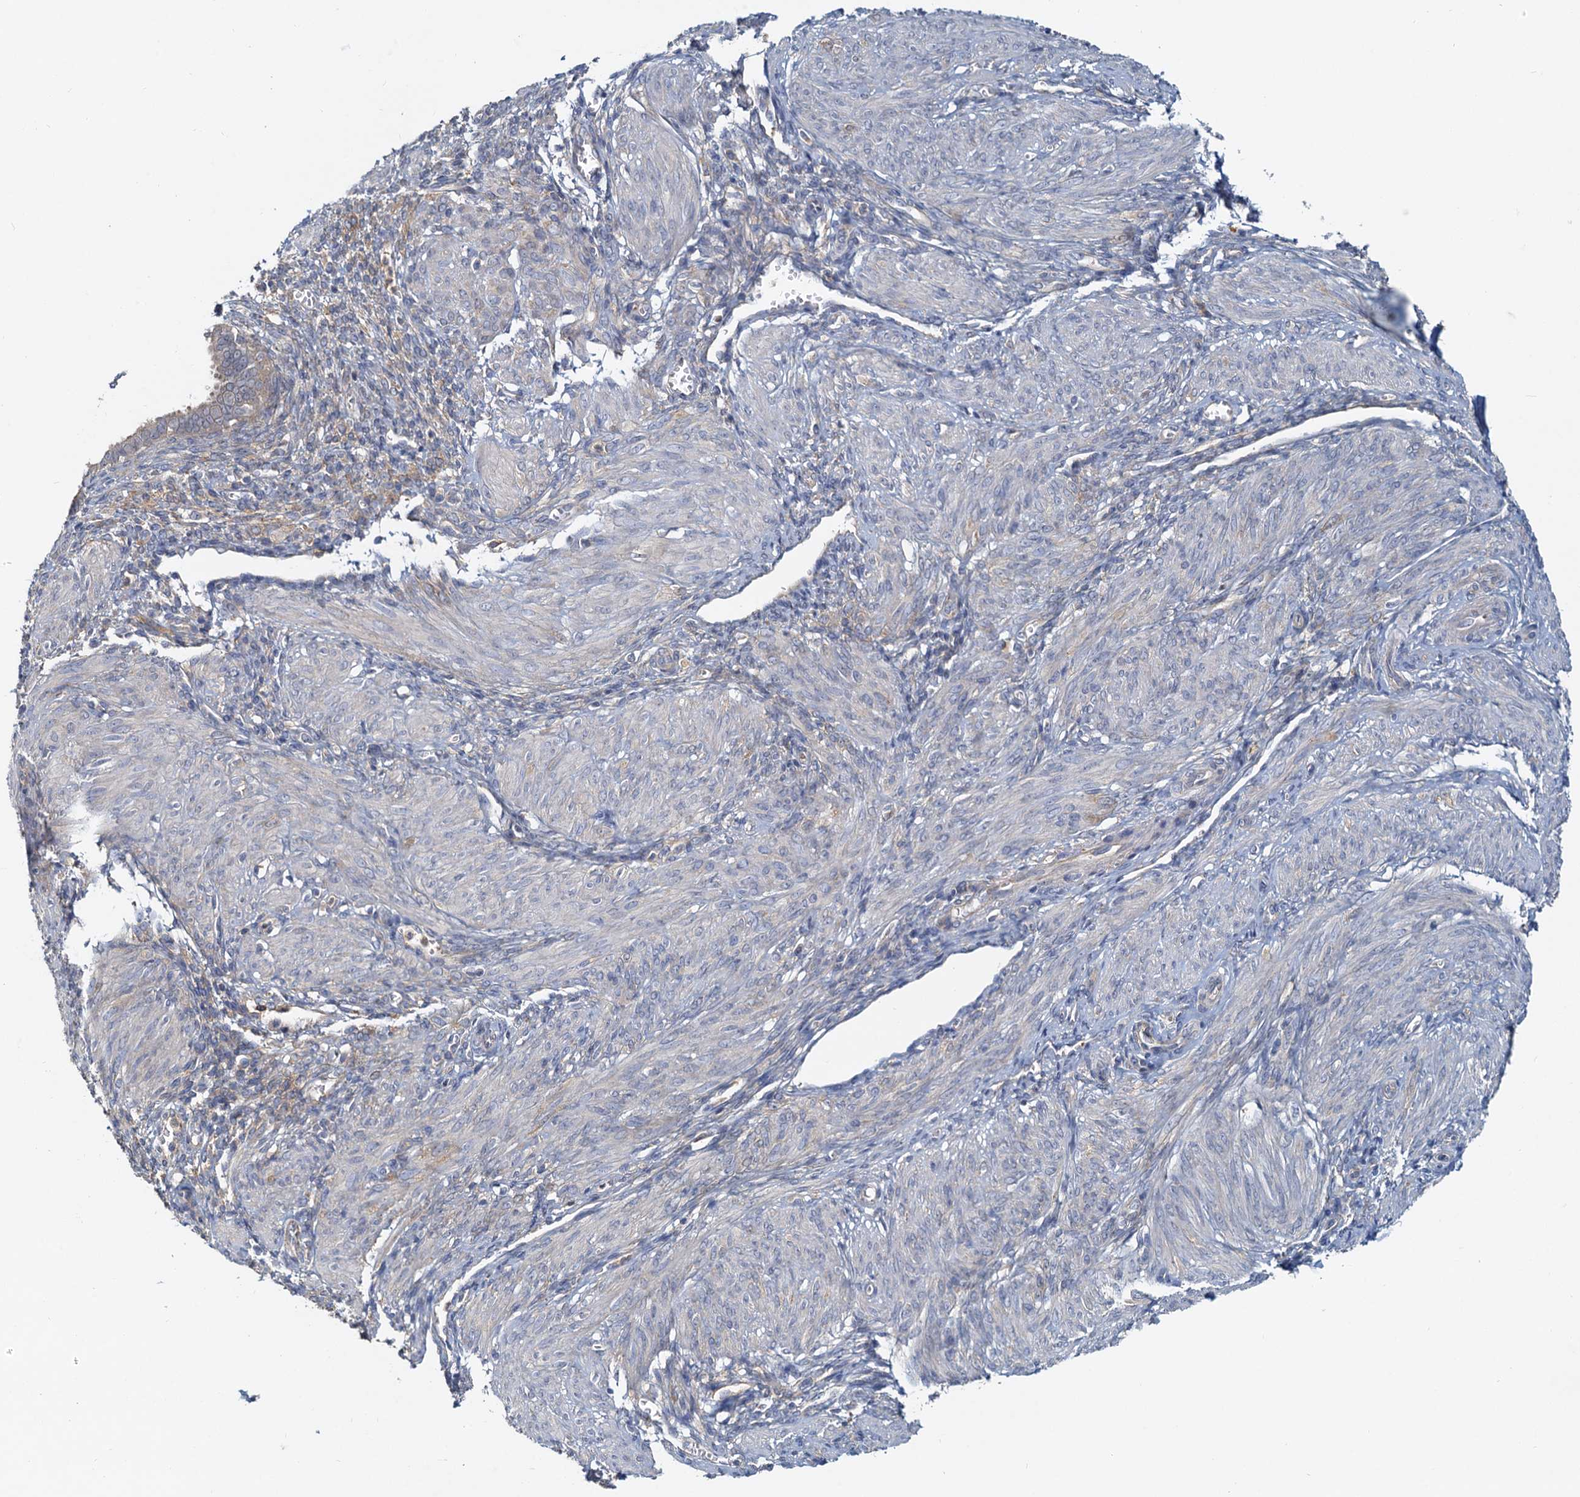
{"staining": {"intensity": "negative", "quantity": "none", "location": "none"}, "tissue": "smooth muscle", "cell_type": "Smooth muscle cells", "image_type": "normal", "snomed": [{"axis": "morphology", "description": "Normal tissue, NOS"}, {"axis": "topography", "description": "Smooth muscle"}], "caption": "Protein analysis of unremarkable smooth muscle shows no significant staining in smooth muscle cells.", "gene": "TOLLIP", "patient": {"sex": "female", "age": 39}}